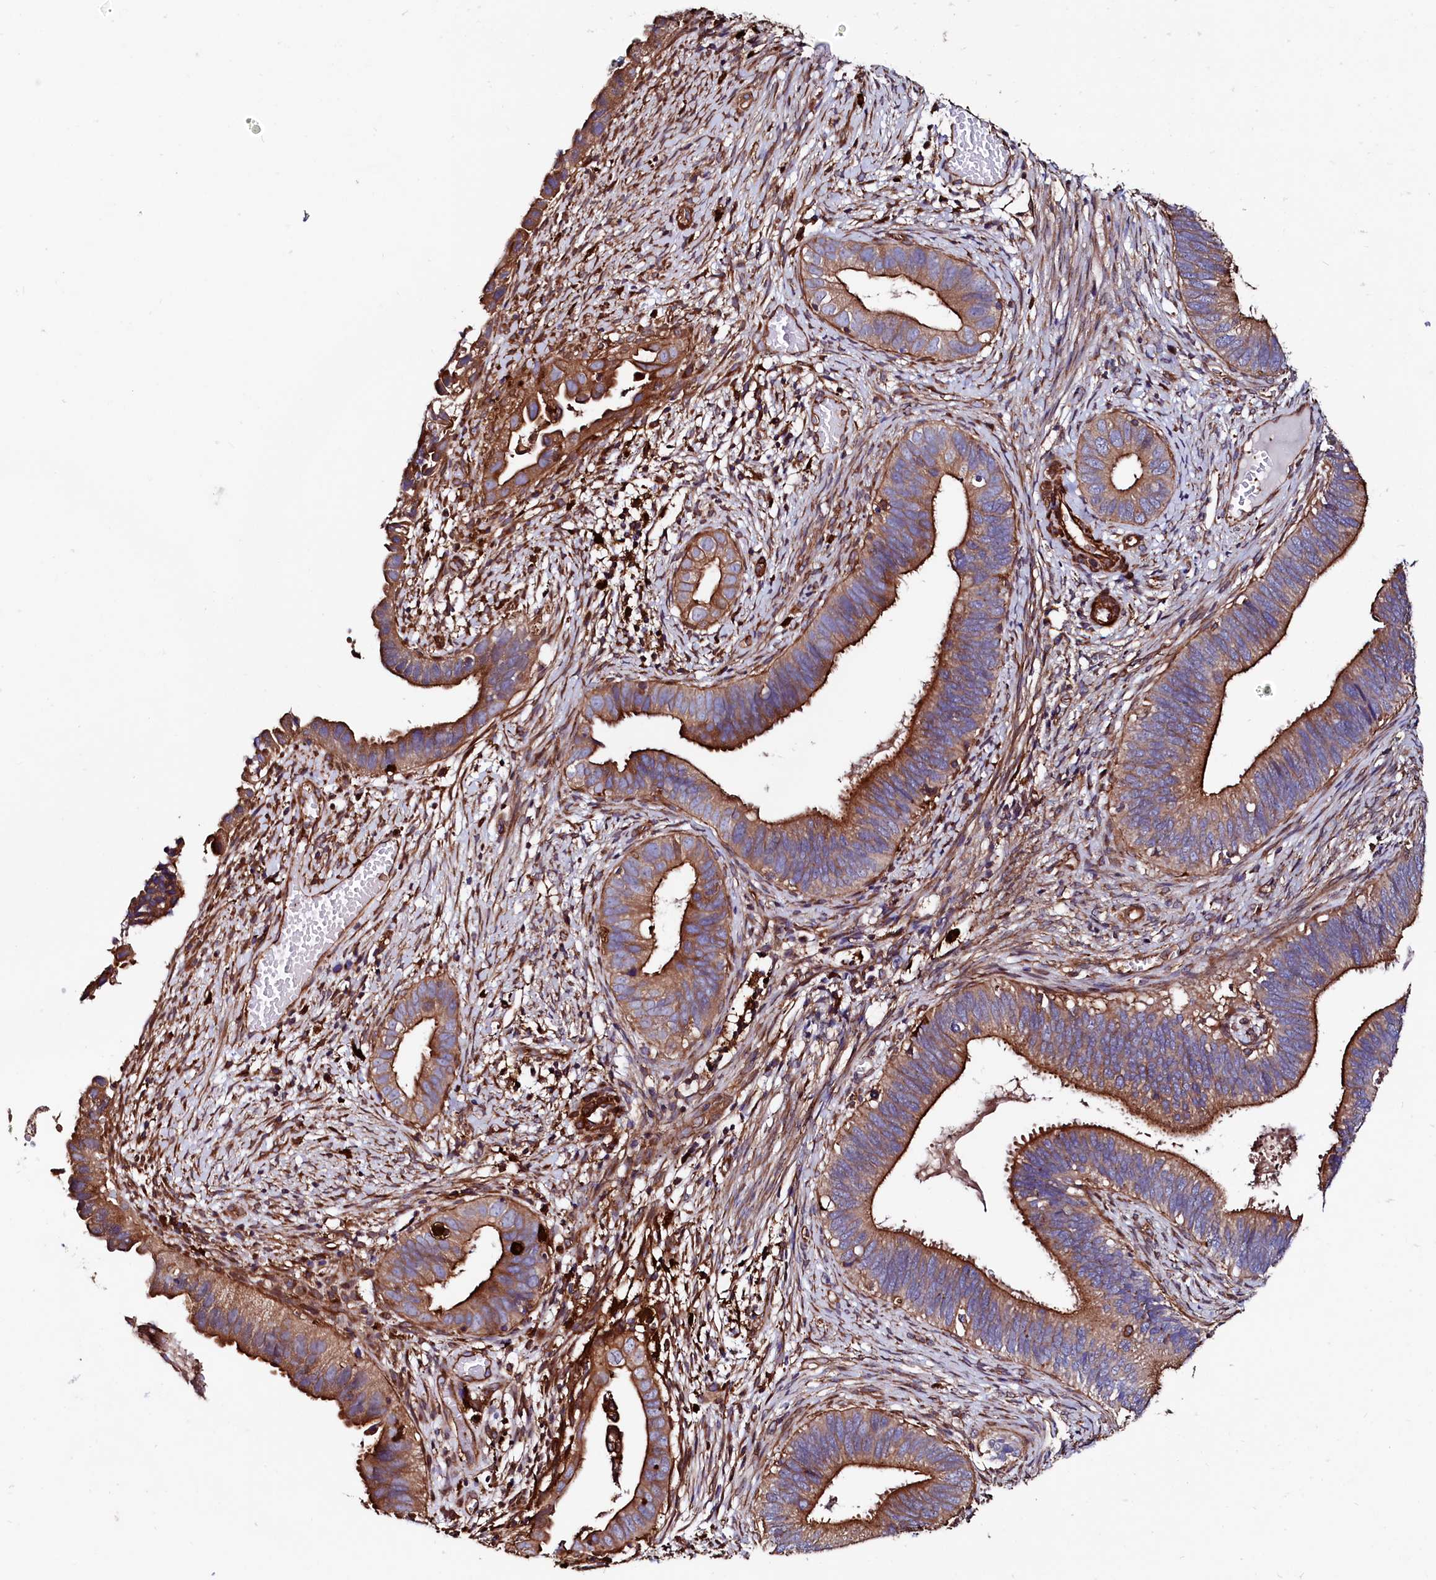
{"staining": {"intensity": "moderate", "quantity": ">75%", "location": "cytoplasmic/membranous"}, "tissue": "cervical cancer", "cell_type": "Tumor cells", "image_type": "cancer", "snomed": [{"axis": "morphology", "description": "Adenocarcinoma, NOS"}, {"axis": "topography", "description": "Cervix"}], "caption": "A micrograph of human adenocarcinoma (cervical) stained for a protein demonstrates moderate cytoplasmic/membranous brown staining in tumor cells. The protein of interest is shown in brown color, while the nuclei are stained blue.", "gene": "STAMBPL1", "patient": {"sex": "female", "age": 42}}